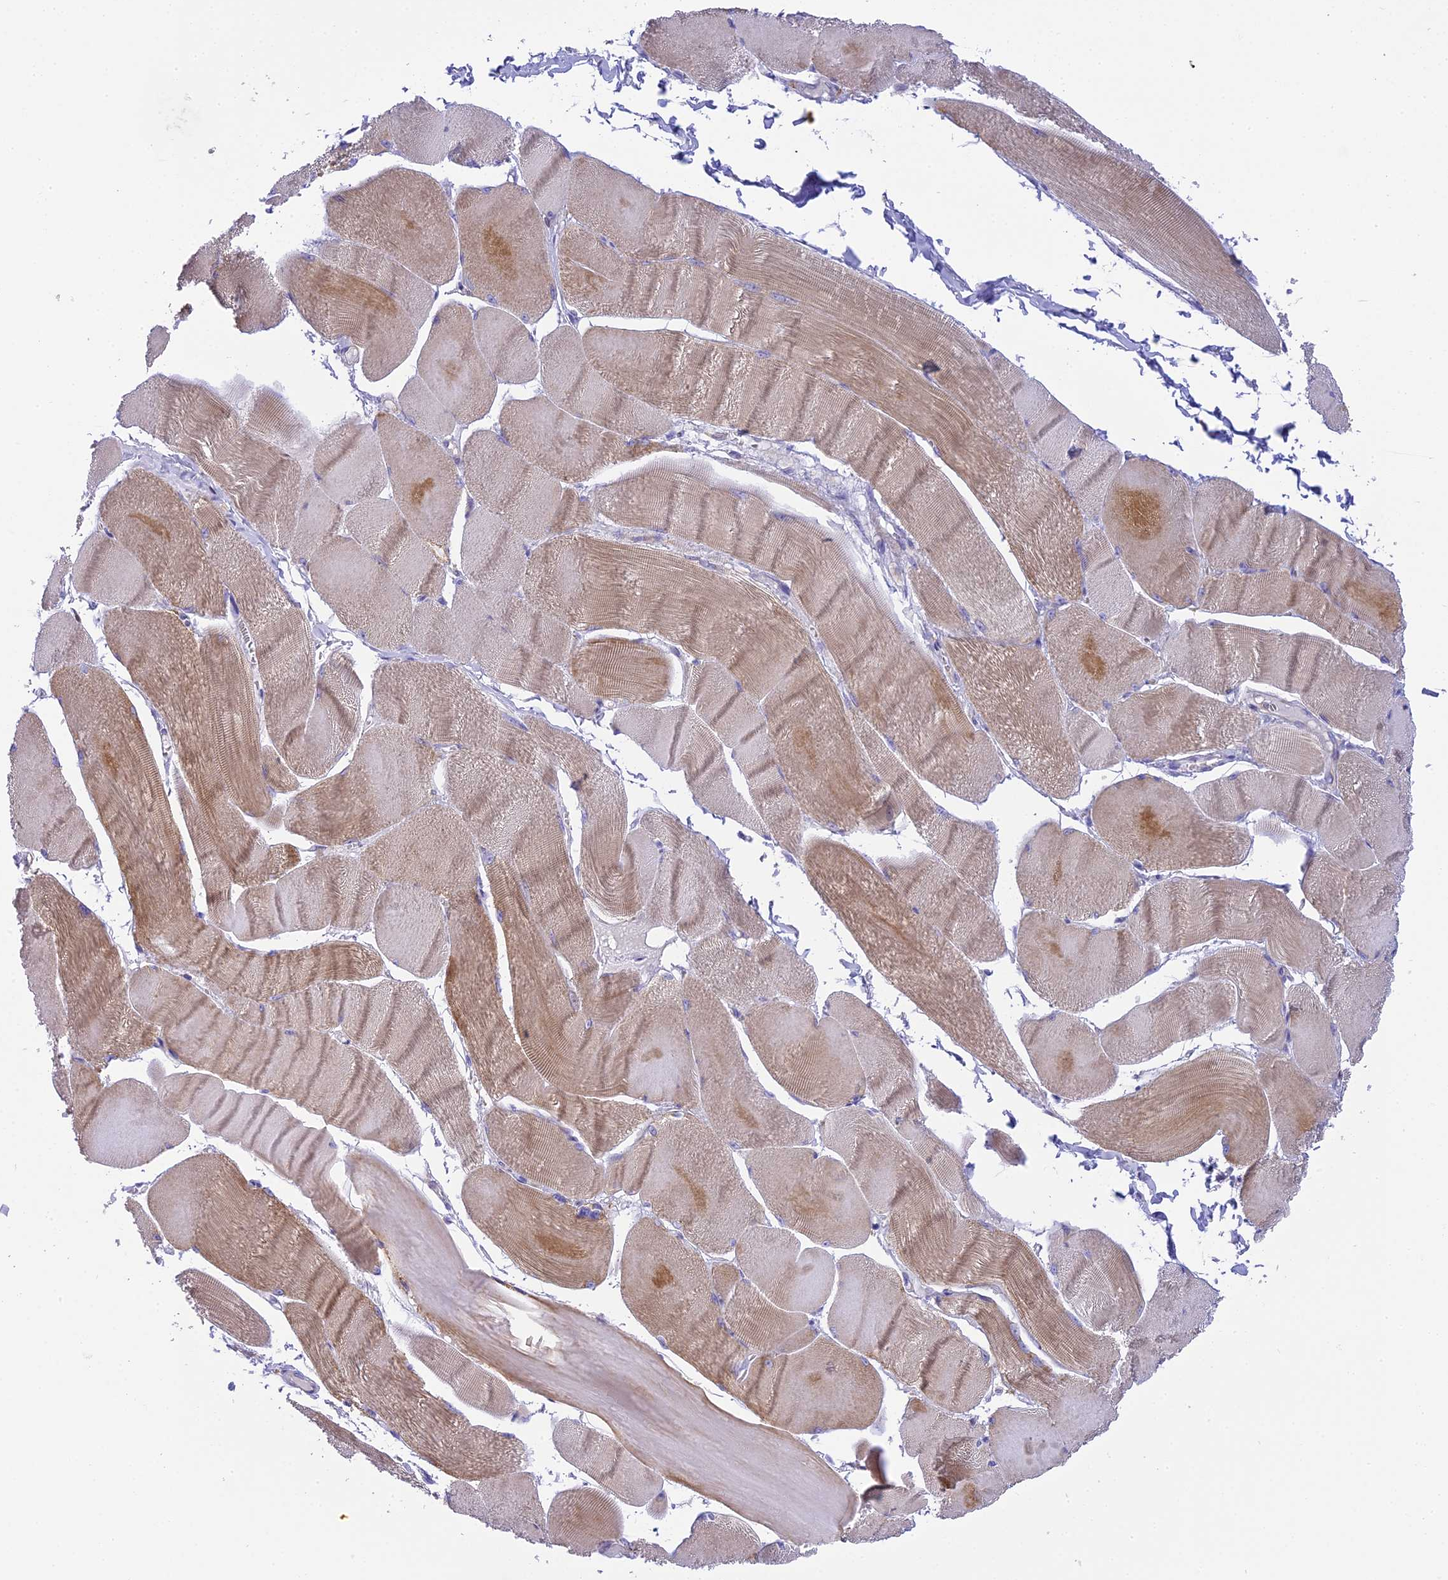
{"staining": {"intensity": "moderate", "quantity": "25%-75%", "location": "cytoplasmic/membranous"}, "tissue": "skeletal muscle", "cell_type": "Myocytes", "image_type": "normal", "snomed": [{"axis": "morphology", "description": "Normal tissue, NOS"}, {"axis": "morphology", "description": "Basal cell carcinoma"}, {"axis": "topography", "description": "Skeletal muscle"}], "caption": "A brown stain labels moderate cytoplasmic/membranous positivity of a protein in myocytes of normal skeletal muscle. (DAB = brown stain, brightfield microscopy at high magnification).", "gene": "CORO7", "patient": {"sex": "female", "age": 64}}